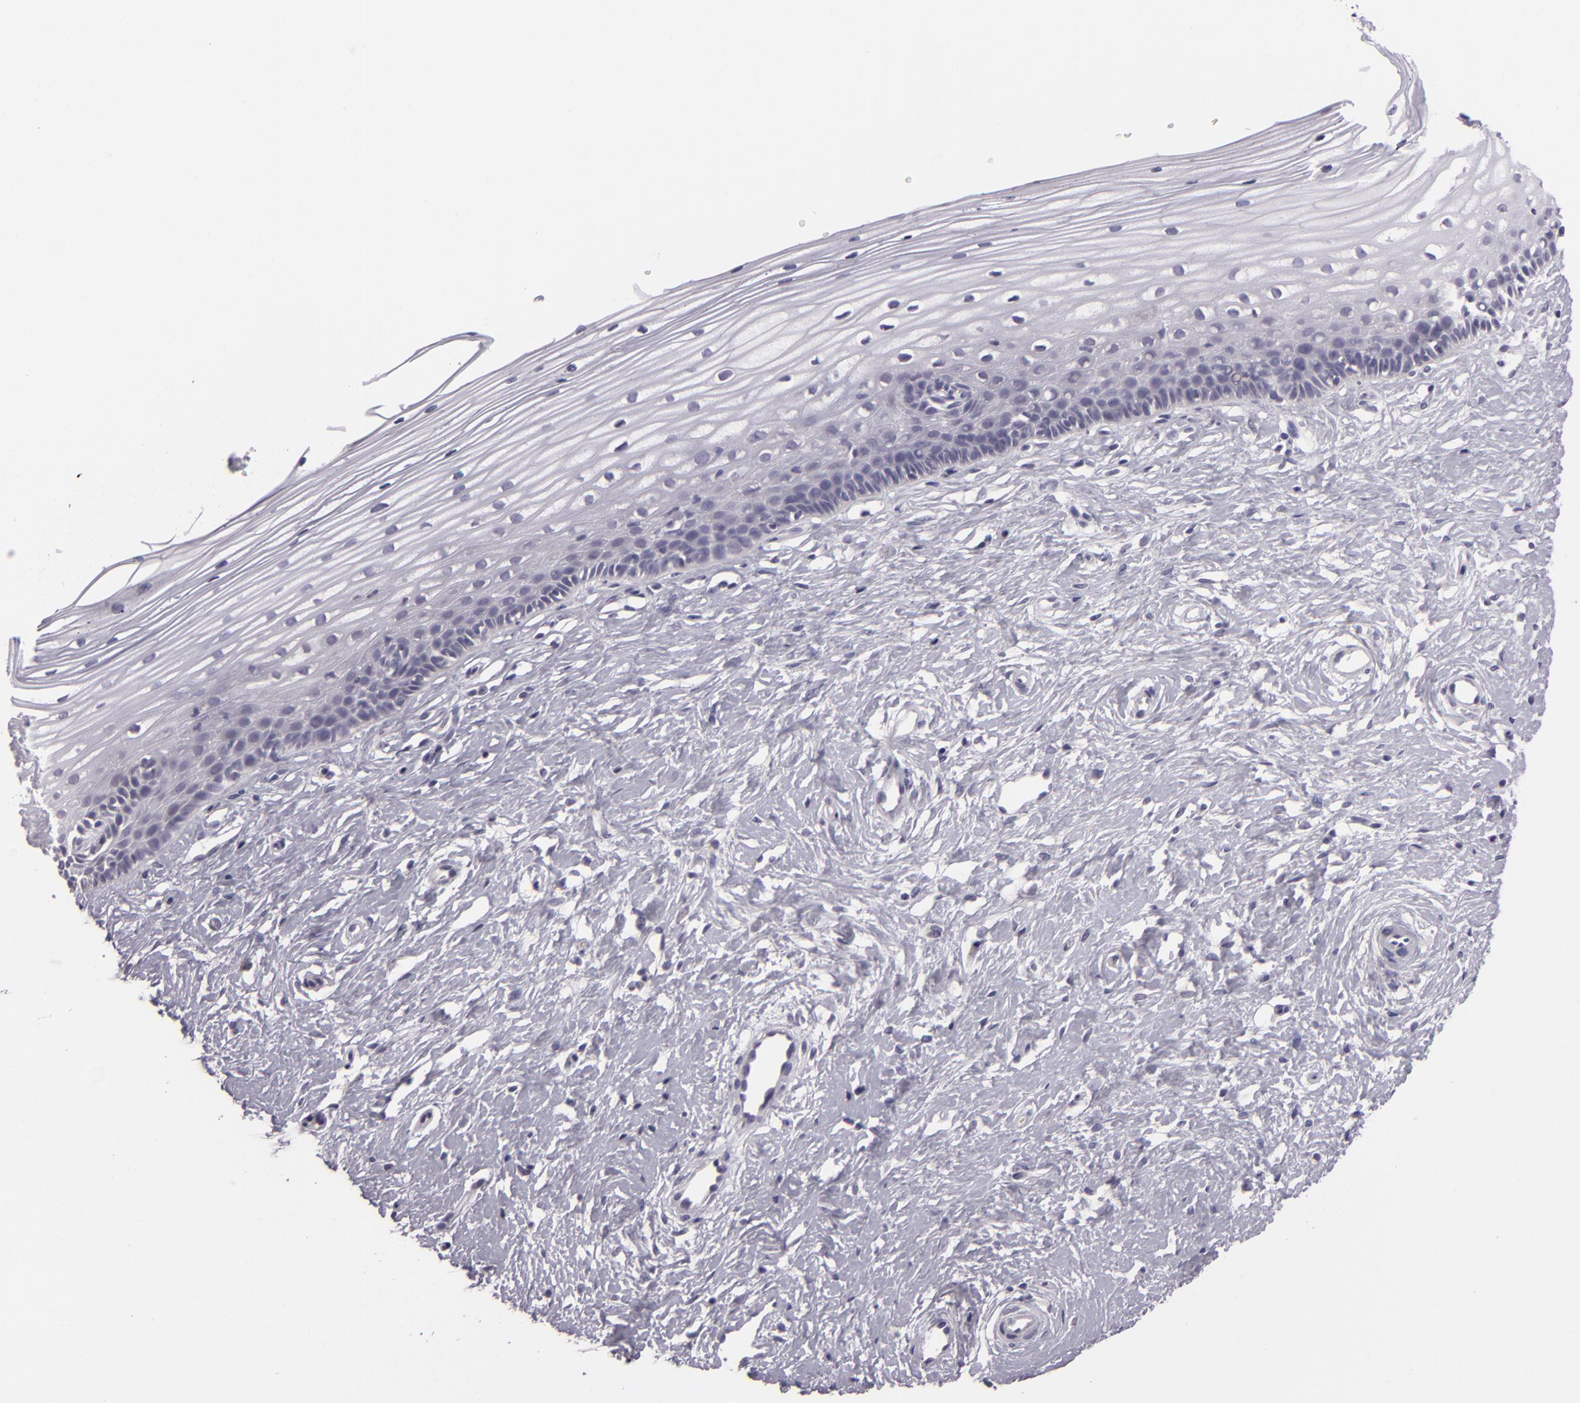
{"staining": {"intensity": "negative", "quantity": "none", "location": "none"}, "tissue": "cervix", "cell_type": "Glandular cells", "image_type": "normal", "snomed": [{"axis": "morphology", "description": "Normal tissue, NOS"}, {"axis": "topography", "description": "Cervix"}], "caption": "This is an IHC histopathology image of benign cervix. There is no positivity in glandular cells.", "gene": "EGFL6", "patient": {"sex": "female", "age": 40}}